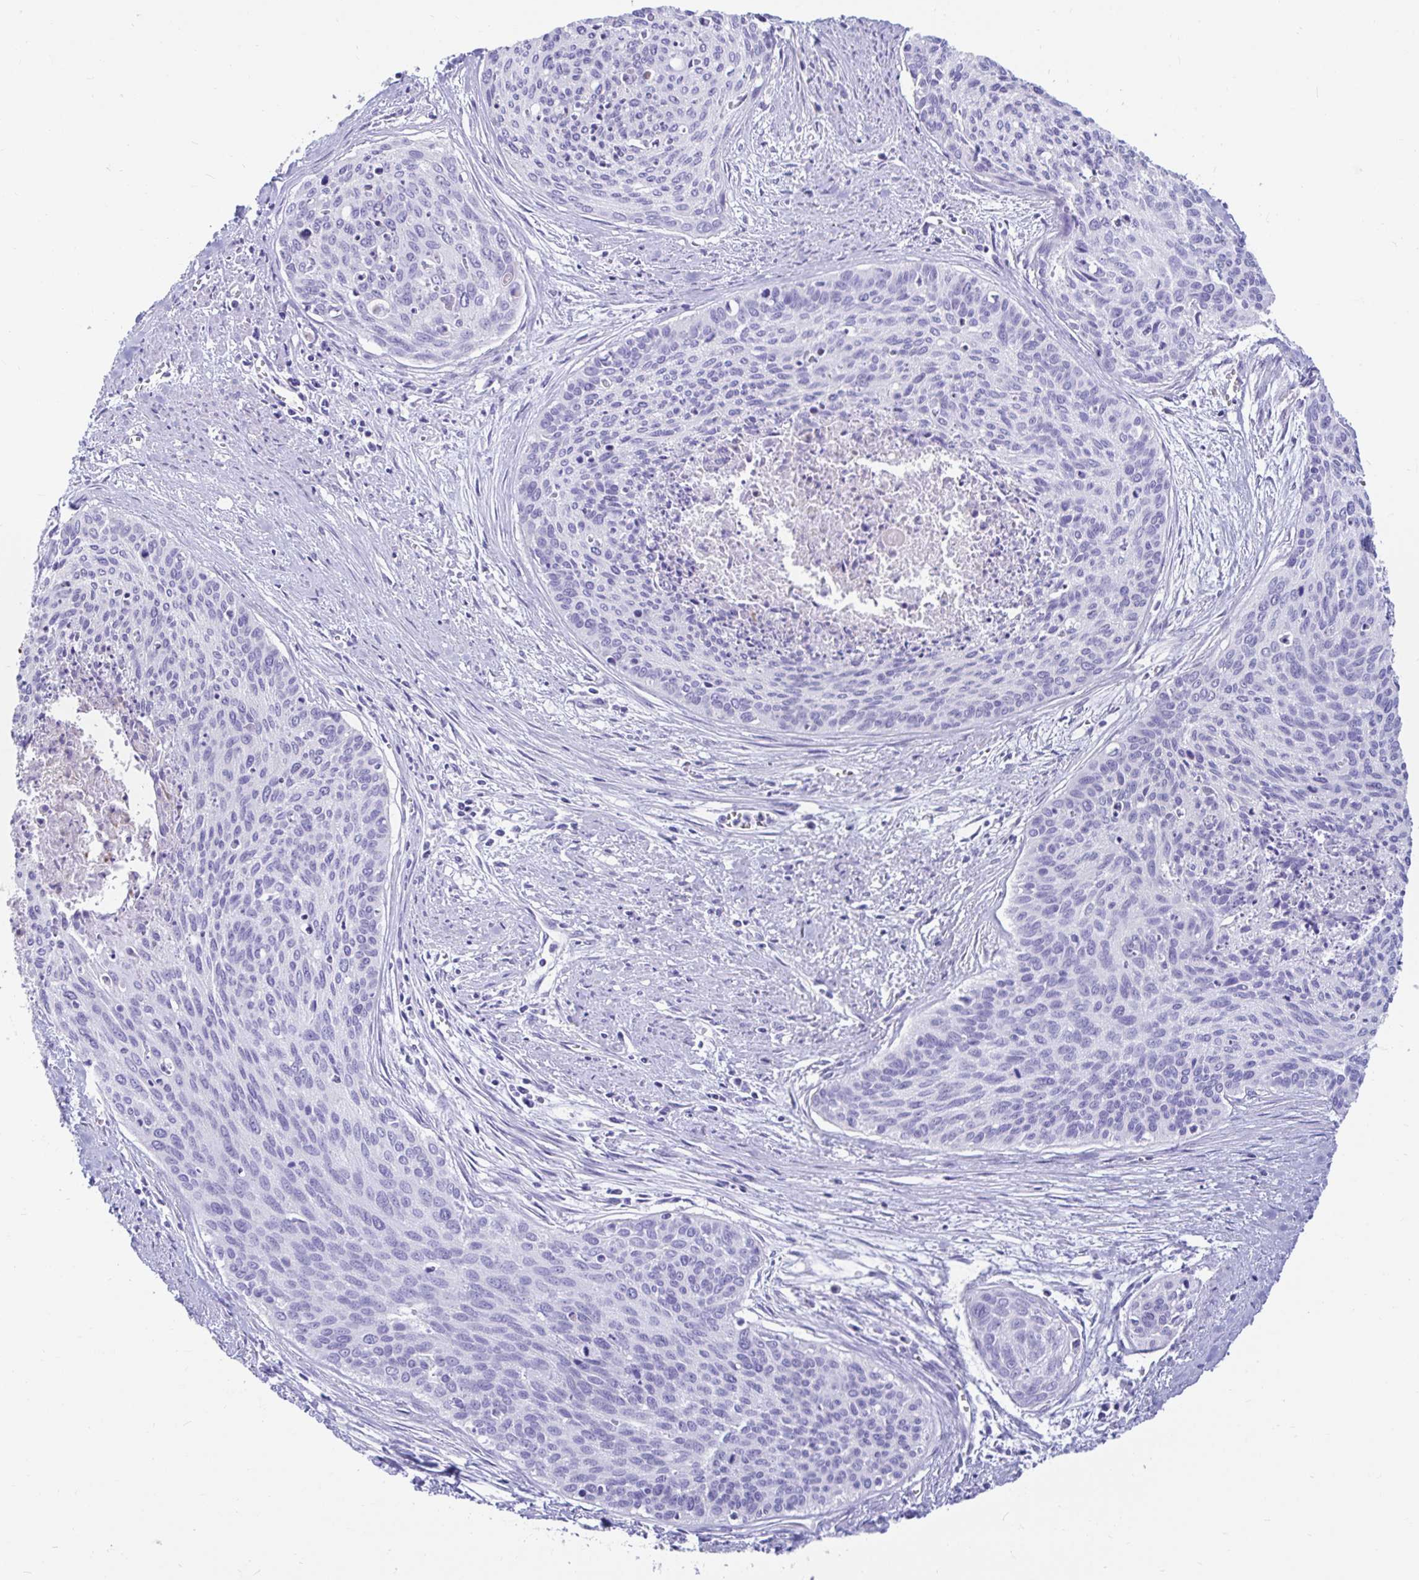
{"staining": {"intensity": "negative", "quantity": "none", "location": "none"}, "tissue": "cervical cancer", "cell_type": "Tumor cells", "image_type": "cancer", "snomed": [{"axis": "morphology", "description": "Squamous cell carcinoma, NOS"}, {"axis": "topography", "description": "Cervix"}], "caption": "An image of human cervical cancer (squamous cell carcinoma) is negative for staining in tumor cells. (DAB immunohistochemistry, high magnification).", "gene": "ZPBP2", "patient": {"sex": "female", "age": 55}}